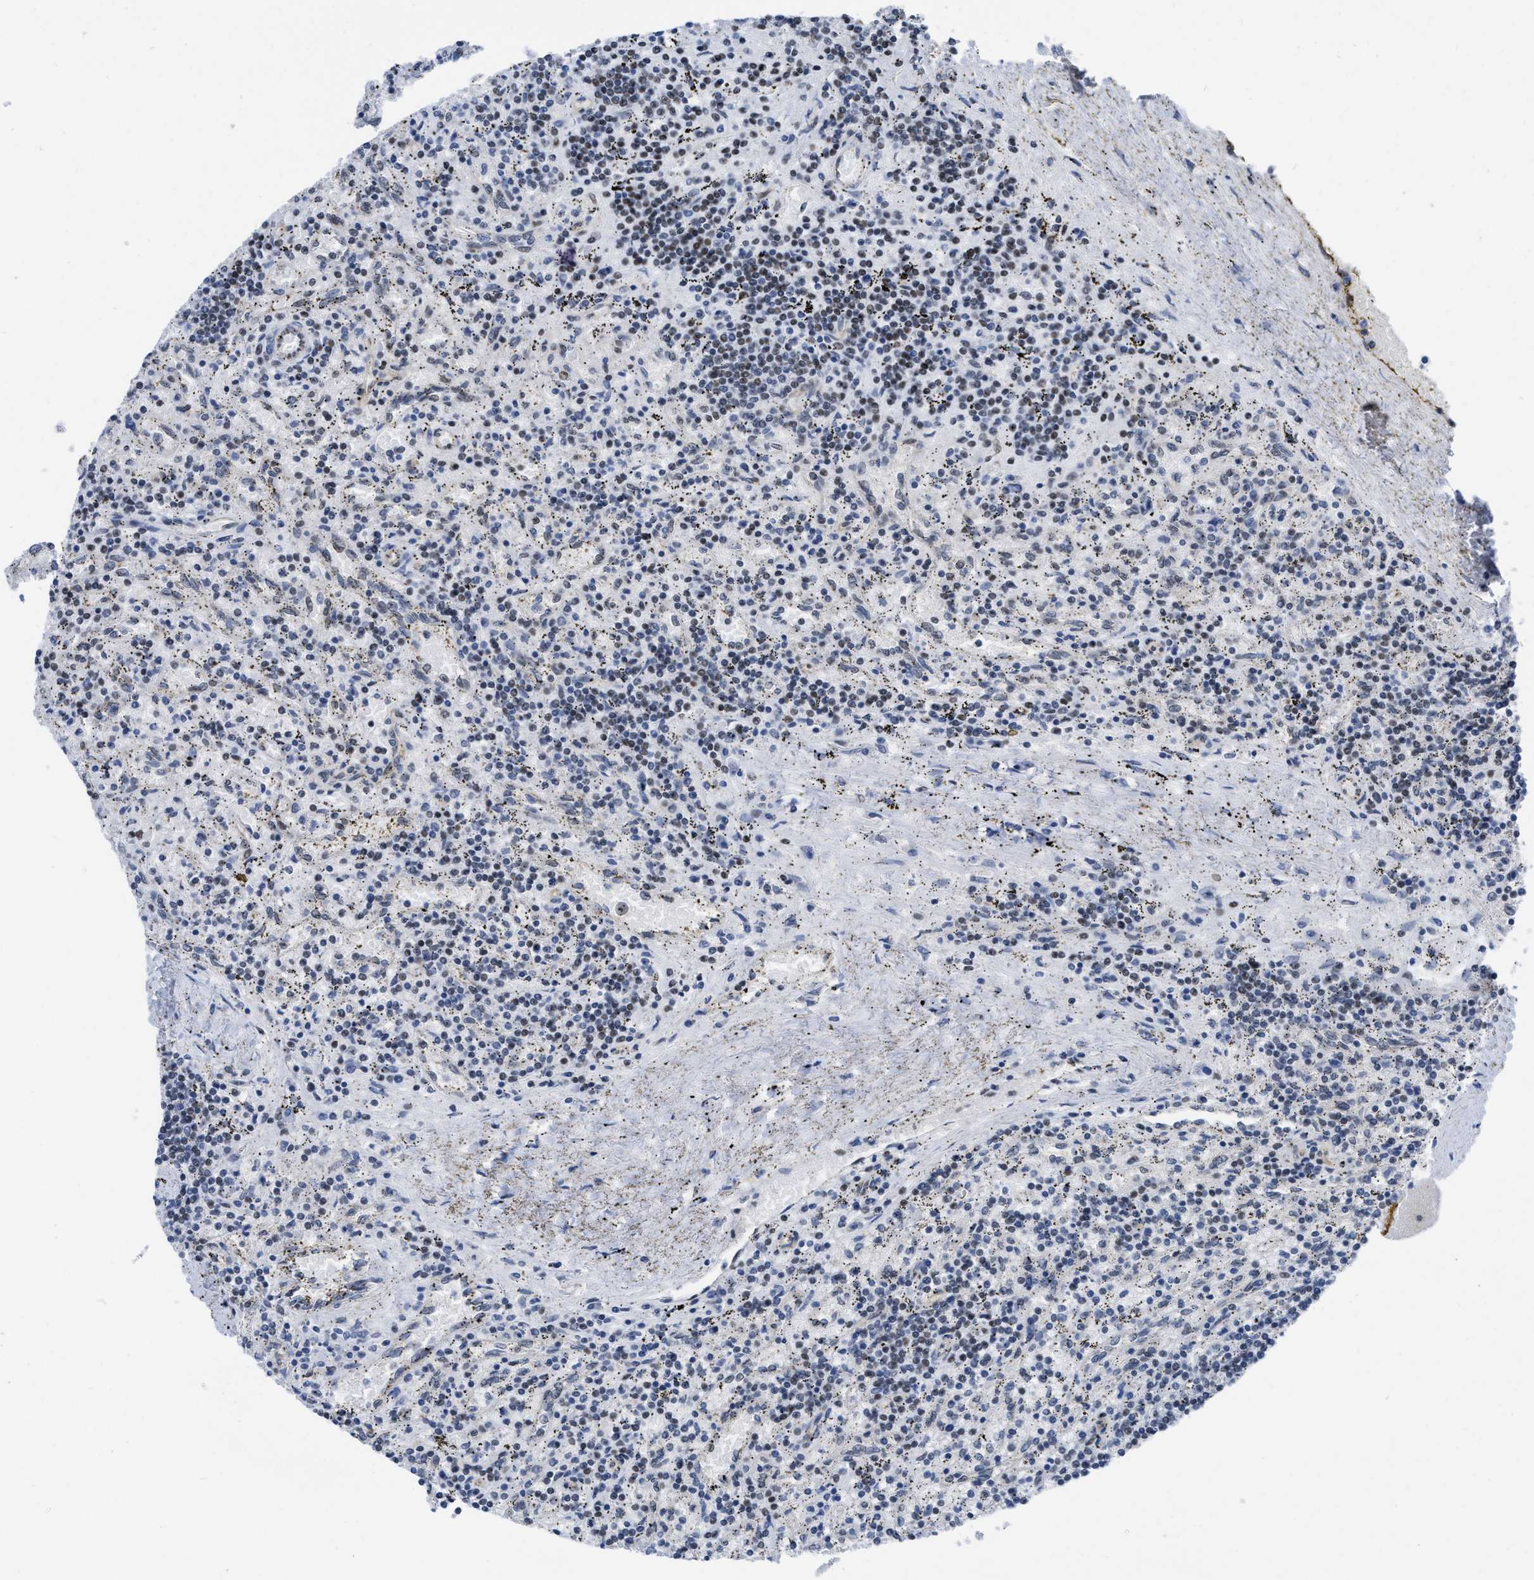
{"staining": {"intensity": "moderate", "quantity": ">75%", "location": "nuclear"}, "tissue": "lymphoma", "cell_type": "Tumor cells", "image_type": "cancer", "snomed": [{"axis": "morphology", "description": "Malignant lymphoma, non-Hodgkin's type, Low grade"}, {"axis": "topography", "description": "Spleen"}], "caption": "Immunohistochemistry (IHC) of malignant lymphoma, non-Hodgkin's type (low-grade) exhibits medium levels of moderate nuclear staining in about >75% of tumor cells. The protein of interest is stained brown, and the nuclei are stained in blue (DAB (3,3'-diaminobenzidine) IHC with brightfield microscopy, high magnification).", "gene": "MIER1", "patient": {"sex": "male", "age": 76}}